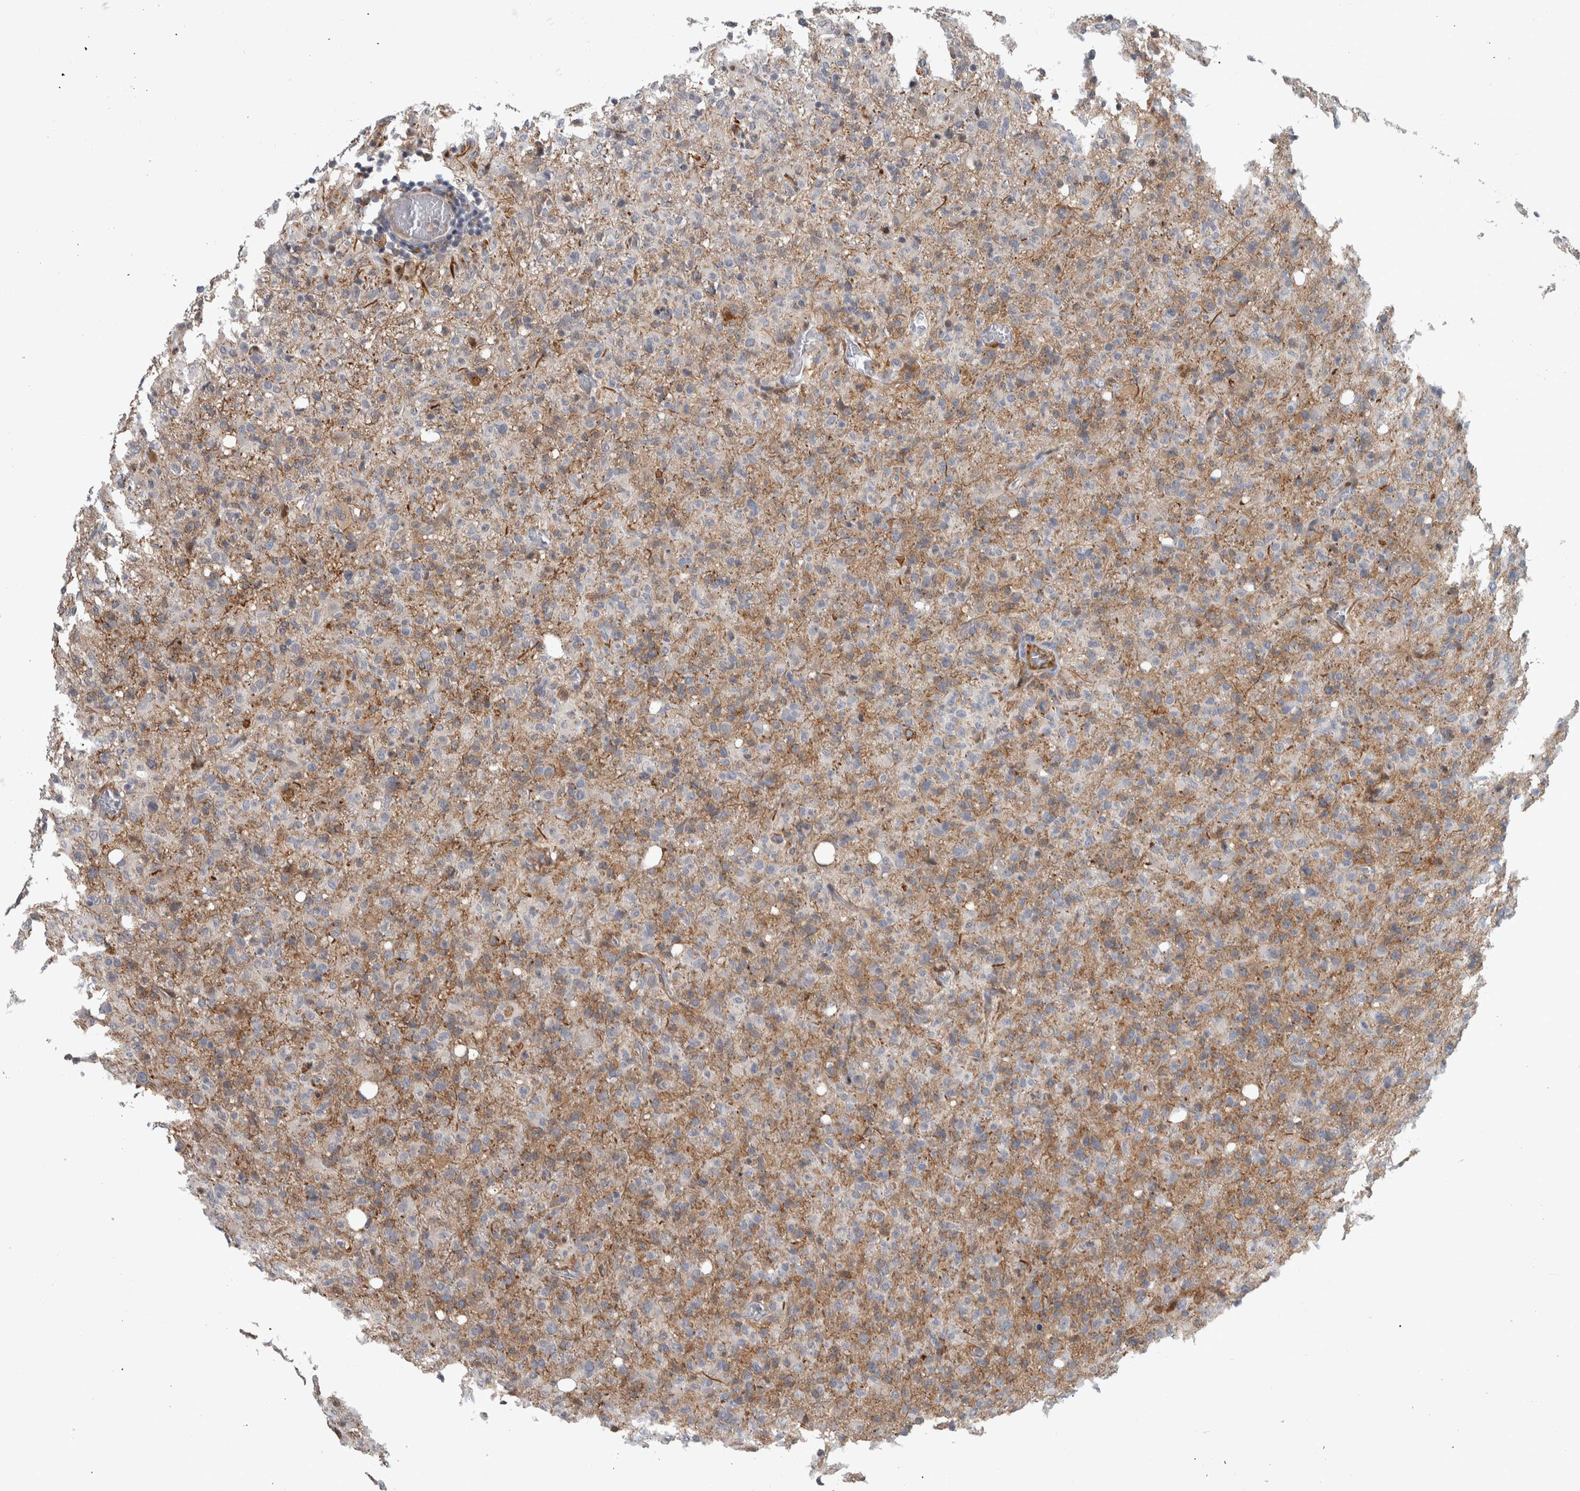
{"staining": {"intensity": "negative", "quantity": "none", "location": "none"}, "tissue": "glioma", "cell_type": "Tumor cells", "image_type": "cancer", "snomed": [{"axis": "morphology", "description": "Glioma, malignant, High grade"}, {"axis": "topography", "description": "Brain"}], "caption": "Immunohistochemistry (IHC) of human glioma demonstrates no positivity in tumor cells. (Brightfield microscopy of DAB (3,3'-diaminobenzidine) immunohistochemistry at high magnification).", "gene": "MSL1", "patient": {"sex": "female", "age": 57}}